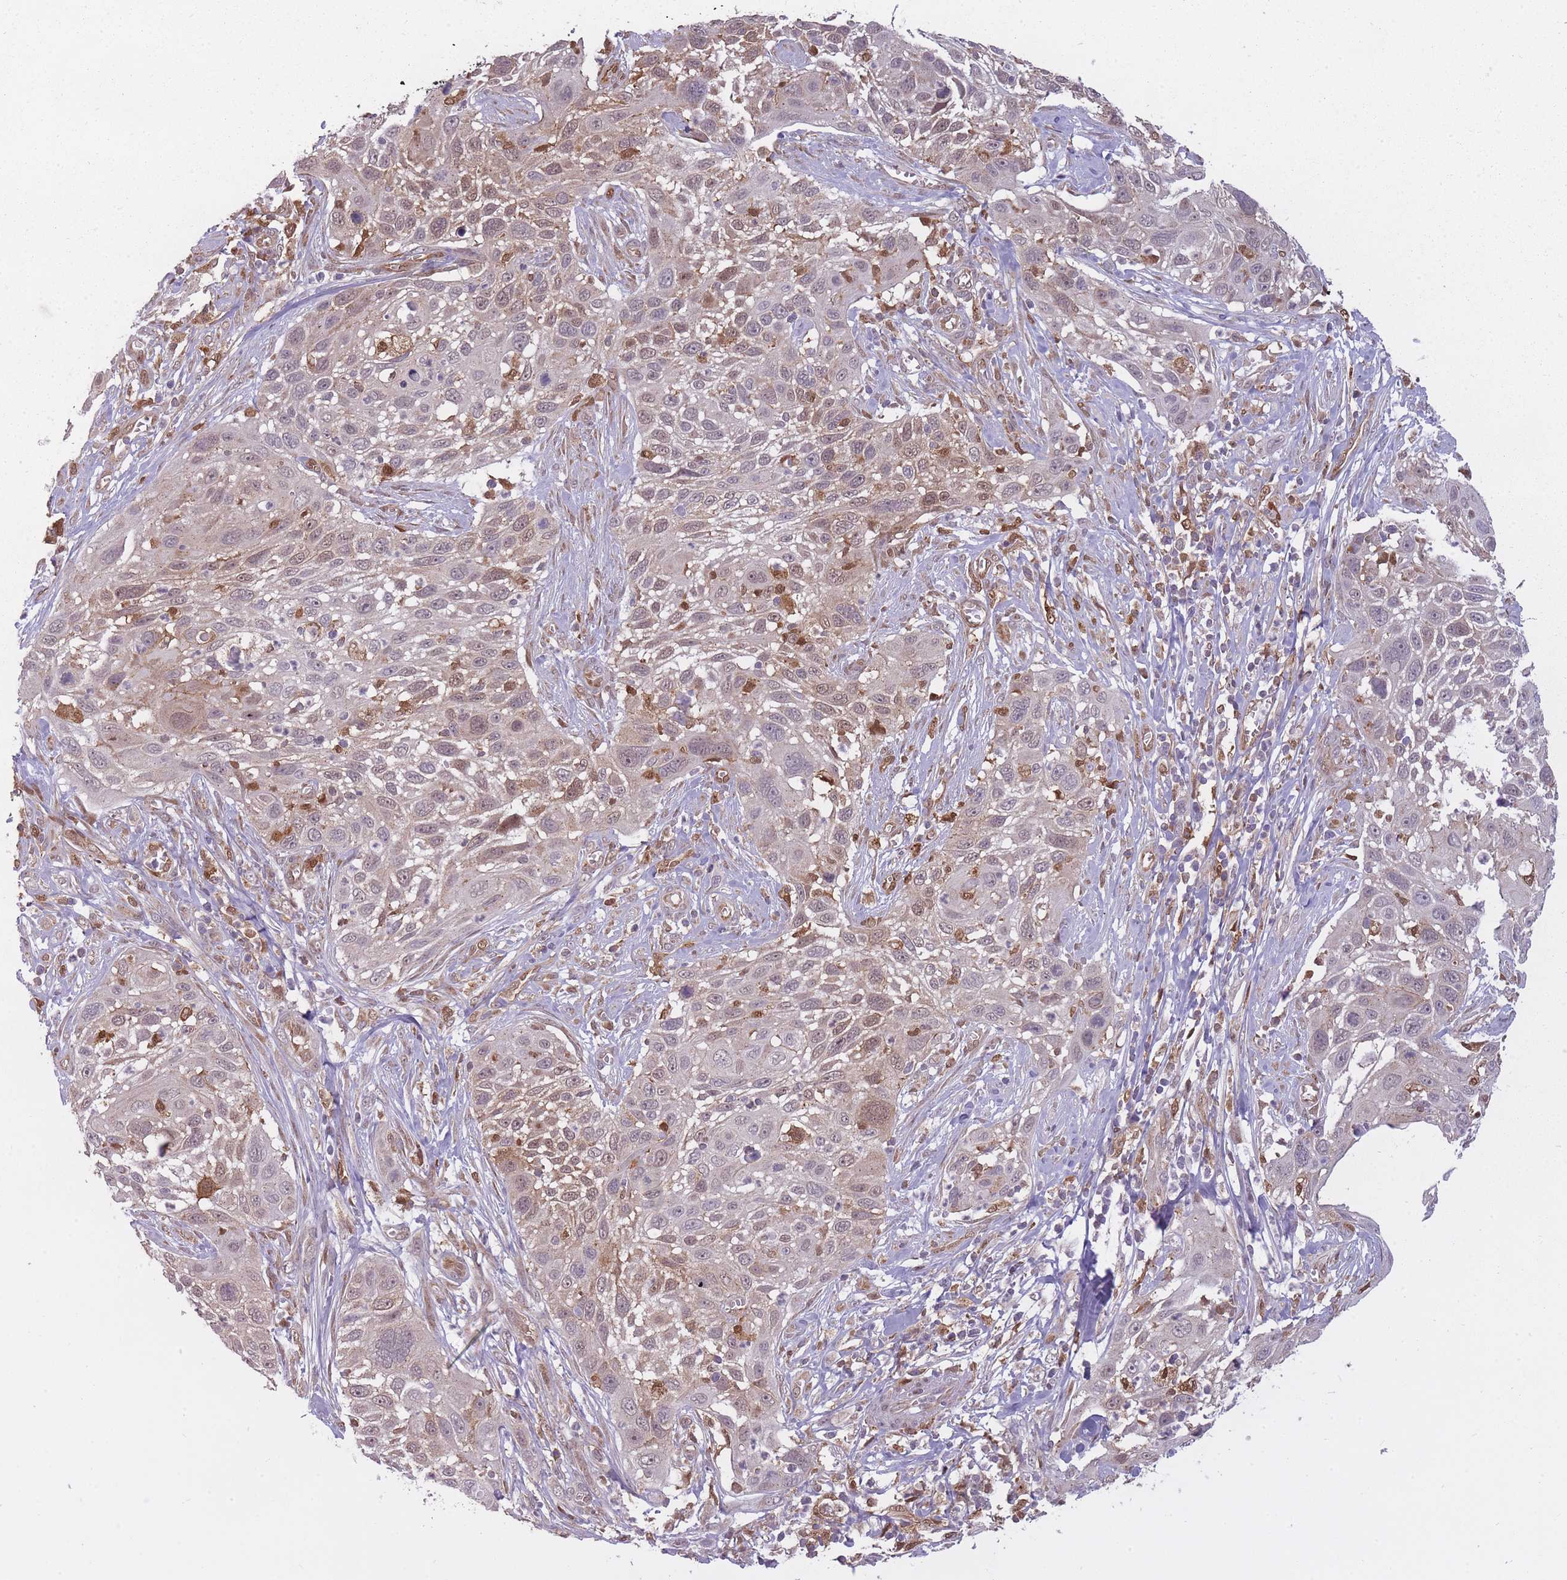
{"staining": {"intensity": "weak", "quantity": "25%-75%", "location": "cytoplasmic/membranous,nuclear"}, "tissue": "cervical cancer", "cell_type": "Tumor cells", "image_type": "cancer", "snomed": [{"axis": "morphology", "description": "Squamous cell carcinoma, NOS"}, {"axis": "topography", "description": "Cervix"}], "caption": "Squamous cell carcinoma (cervical) tissue displays weak cytoplasmic/membranous and nuclear staining in approximately 25%-75% of tumor cells", "gene": "LGALS9", "patient": {"sex": "female", "age": 70}}